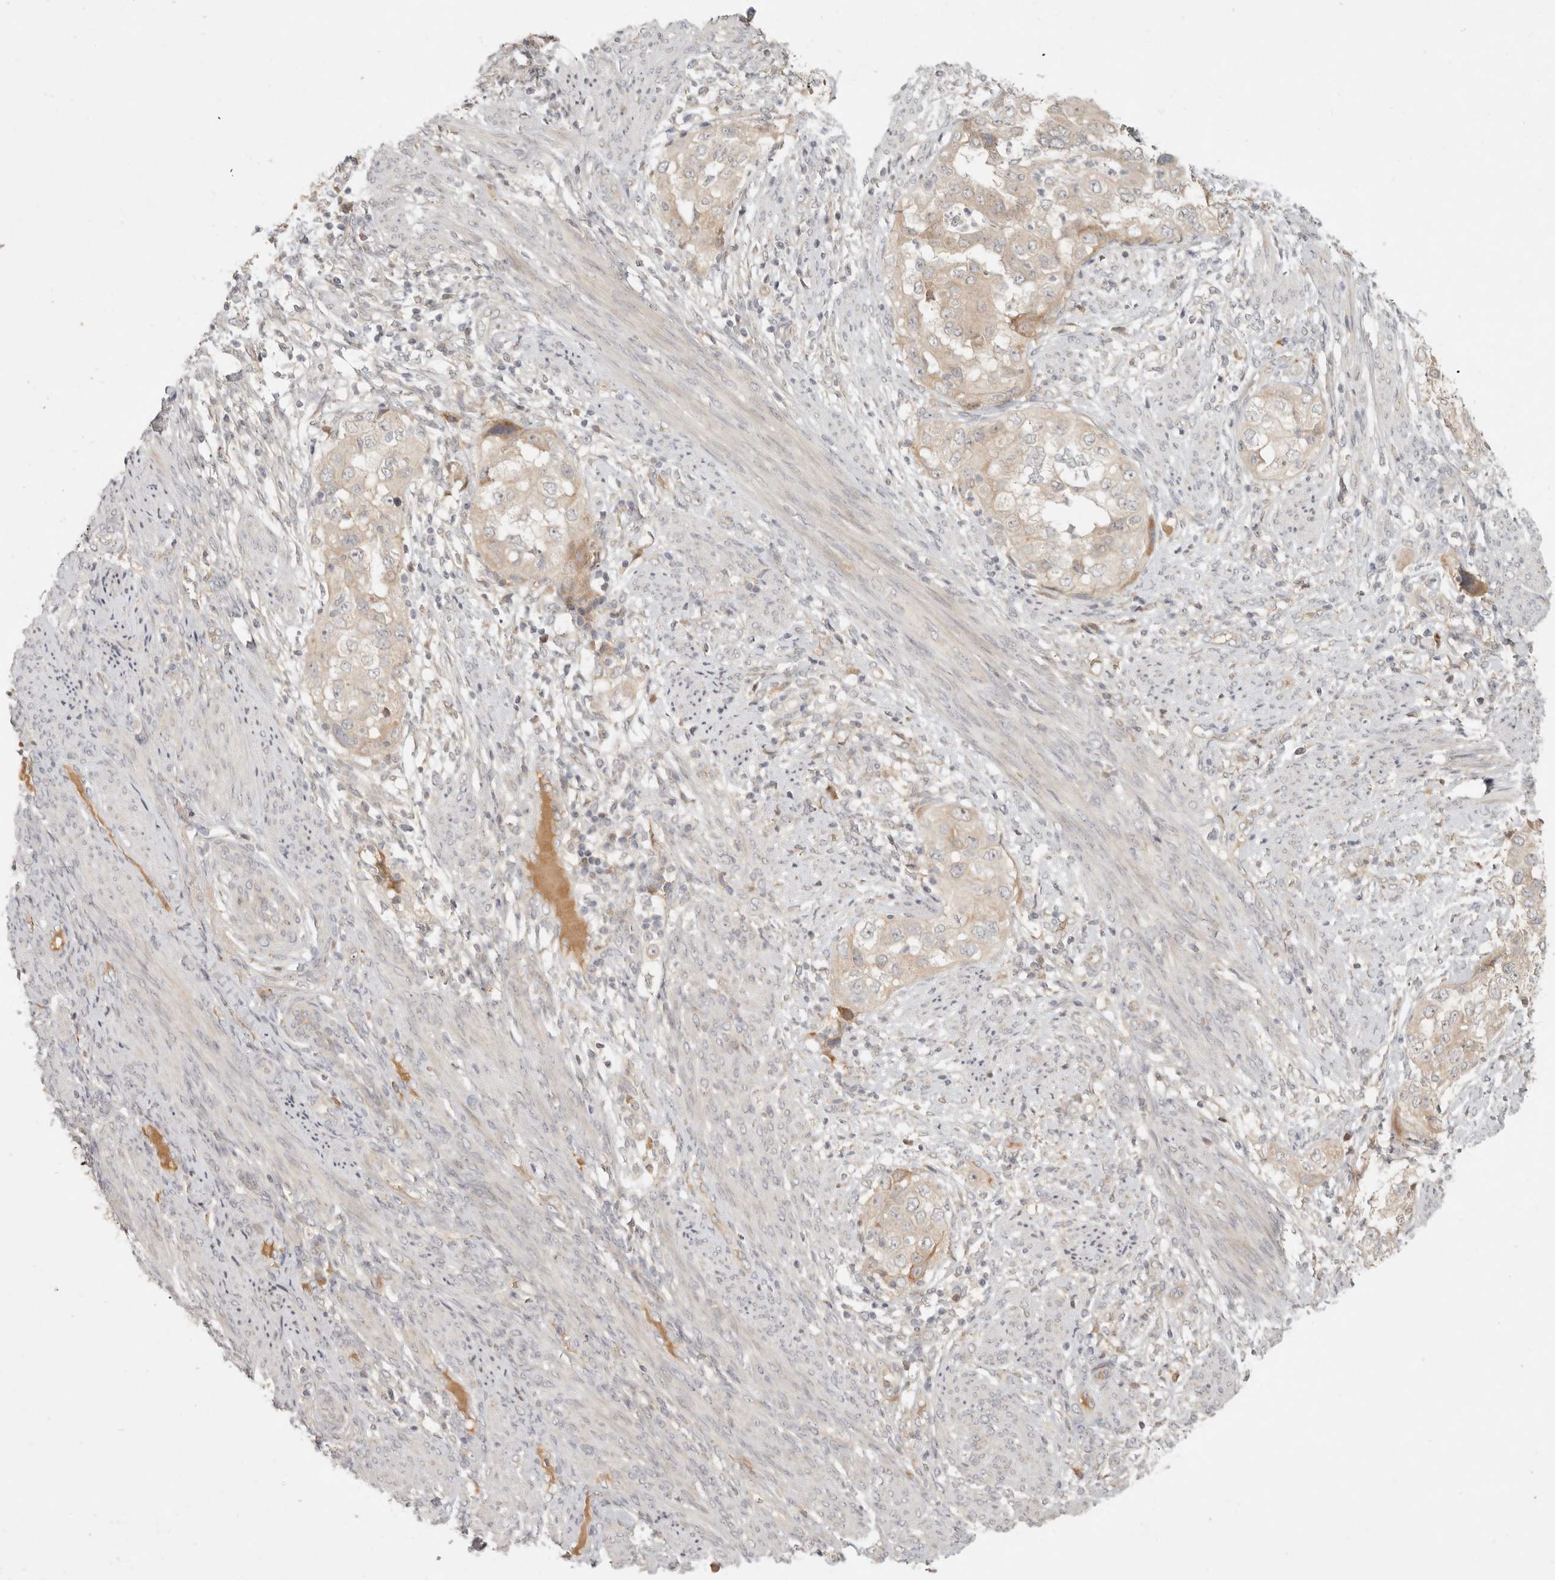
{"staining": {"intensity": "weak", "quantity": ">75%", "location": "cytoplasmic/membranous"}, "tissue": "endometrial cancer", "cell_type": "Tumor cells", "image_type": "cancer", "snomed": [{"axis": "morphology", "description": "Adenocarcinoma, NOS"}, {"axis": "topography", "description": "Endometrium"}], "caption": "Protein staining reveals weak cytoplasmic/membranous expression in approximately >75% of tumor cells in adenocarcinoma (endometrial).", "gene": "UBXN11", "patient": {"sex": "female", "age": 85}}